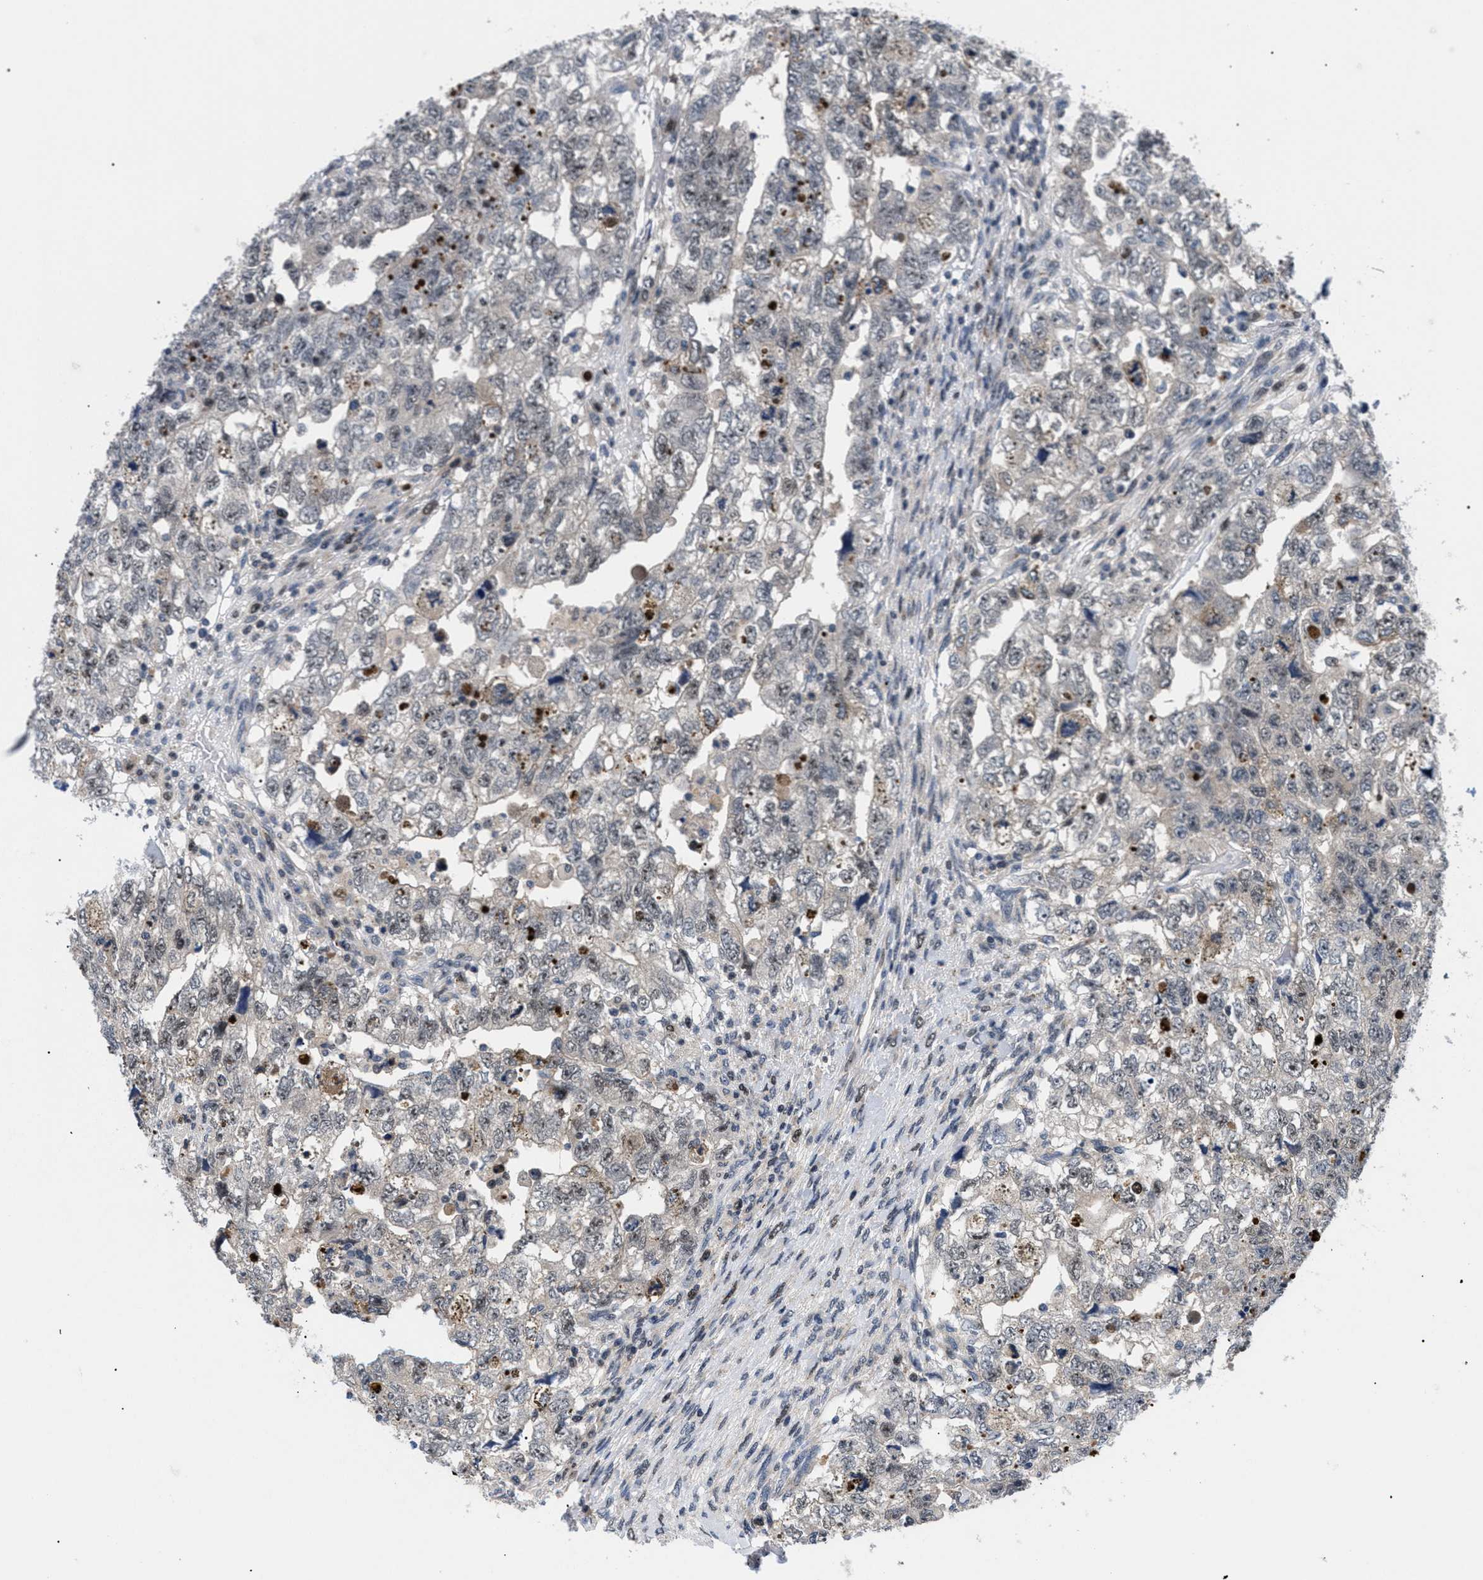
{"staining": {"intensity": "weak", "quantity": "<25%", "location": "nuclear"}, "tissue": "testis cancer", "cell_type": "Tumor cells", "image_type": "cancer", "snomed": [{"axis": "morphology", "description": "Carcinoma, Embryonal, NOS"}, {"axis": "topography", "description": "Testis"}], "caption": "Tumor cells show no significant protein positivity in testis cancer. (Stains: DAB (3,3'-diaminobenzidine) immunohistochemistry with hematoxylin counter stain, Microscopy: brightfield microscopy at high magnification).", "gene": "PITHD1", "patient": {"sex": "male", "age": 36}}